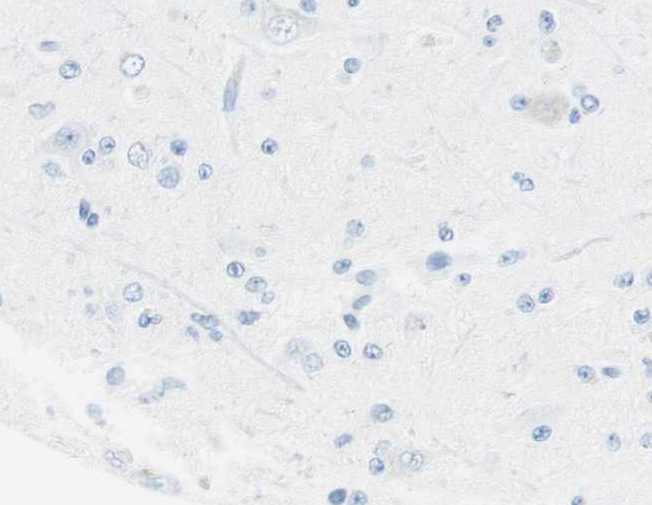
{"staining": {"intensity": "negative", "quantity": "none", "location": "none"}, "tissue": "glioma", "cell_type": "Tumor cells", "image_type": "cancer", "snomed": [{"axis": "morphology", "description": "Glioma, malignant, Low grade"}, {"axis": "topography", "description": "Brain"}], "caption": "Immunohistochemical staining of glioma demonstrates no significant staining in tumor cells.", "gene": "CDHR2", "patient": {"sex": "male", "age": 38}}